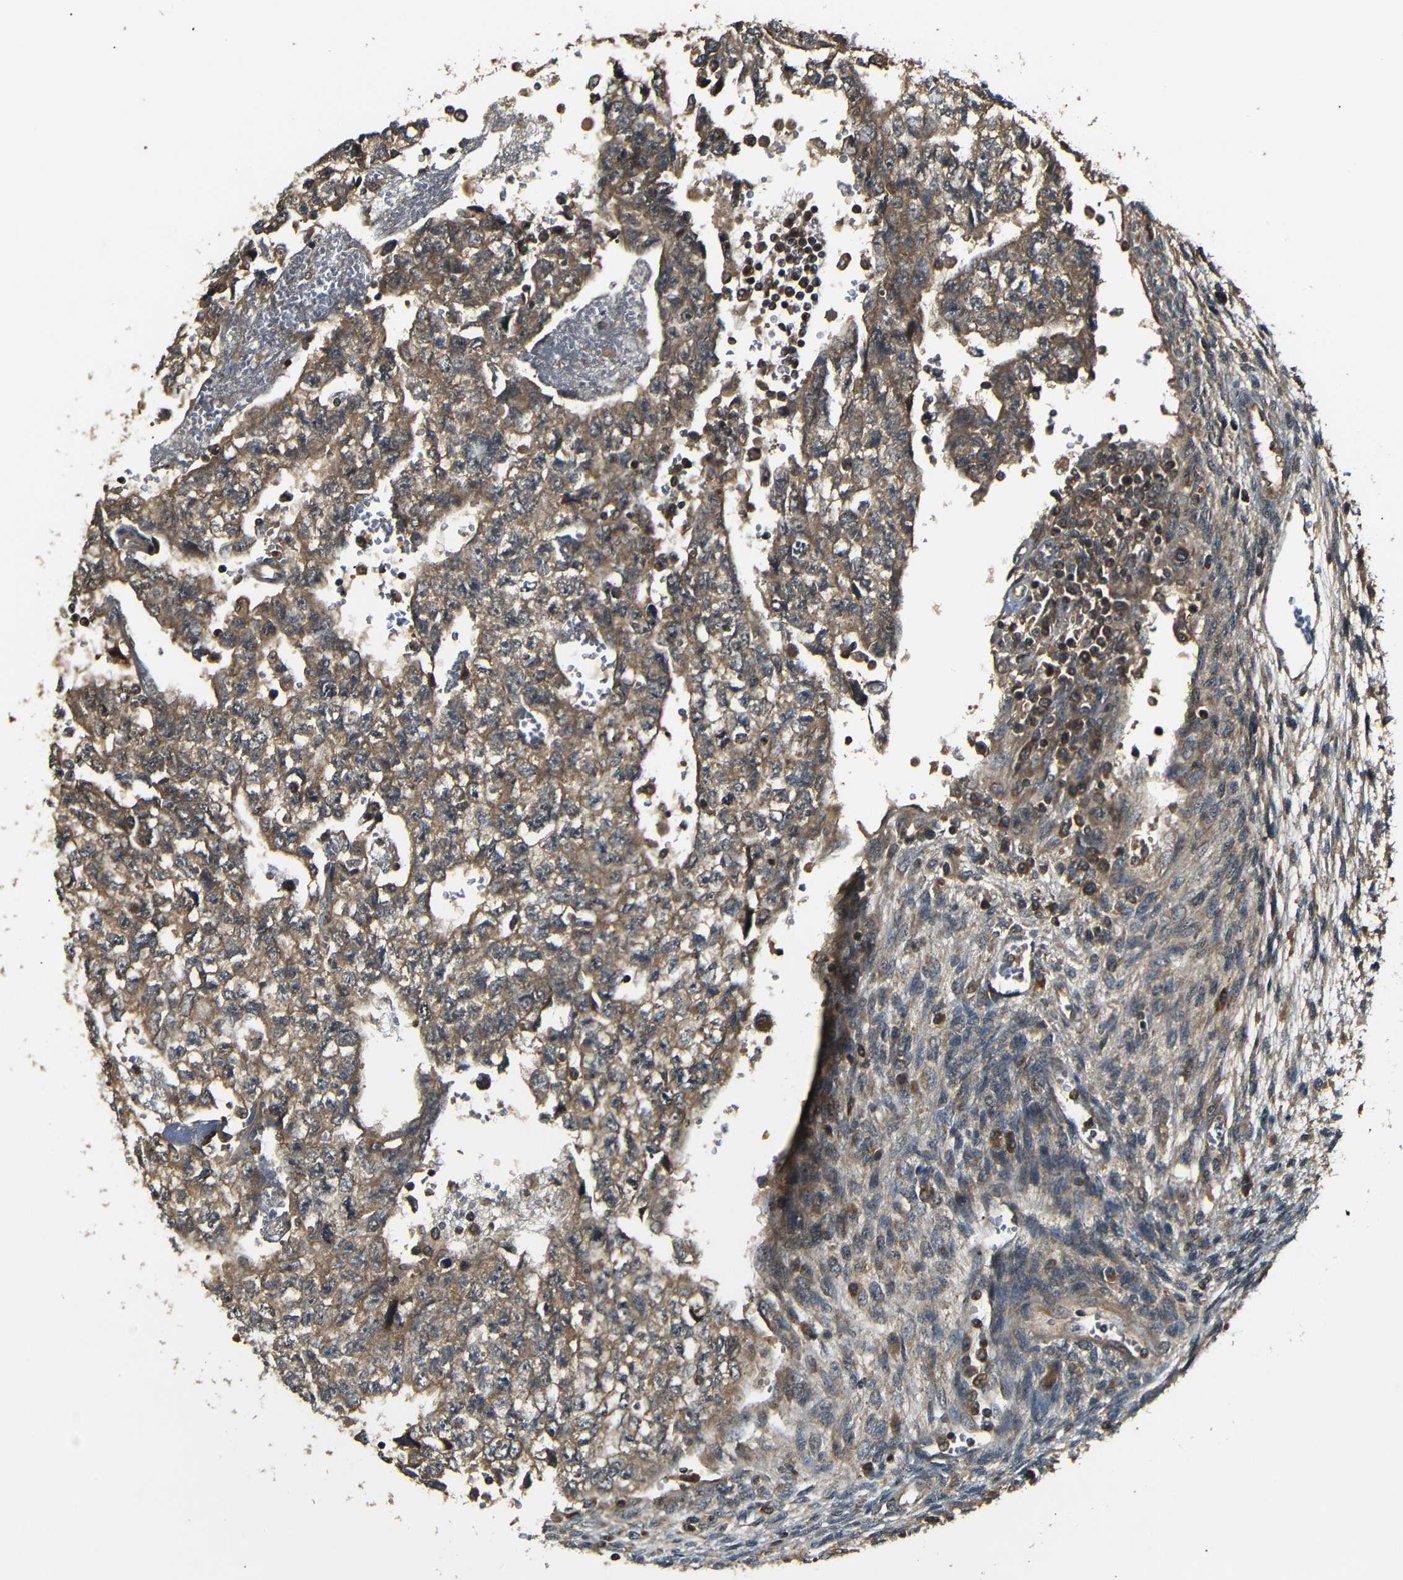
{"staining": {"intensity": "moderate", "quantity": ">75%", "location": "cytoplasmic/membranous"}, "tissue": "testis cancer", "cell_type": "Tumor cells", "image_type": "cancer", "snomed": [{"axis": "morphology", "description": "Seminoma, NOS"}, {"axis": "morphology", "description": "Carcinoma, Embryonal, NOS"}, {"axis": "topography", "description": "Testis"}], "caption": "A histopathology image of human testis embryonal carcinoma stained for a protein displays moderate cytoplasmic/membranous brown staining in tumor cells. The staining is performed using DAB (3,3'-diaminobenzidine) brown chromogen to label protein expression. The nuclei are counter-stained blue using hematoxylin.", "gene": "TANK", "patient": {"sex": "male", "age": 38}}